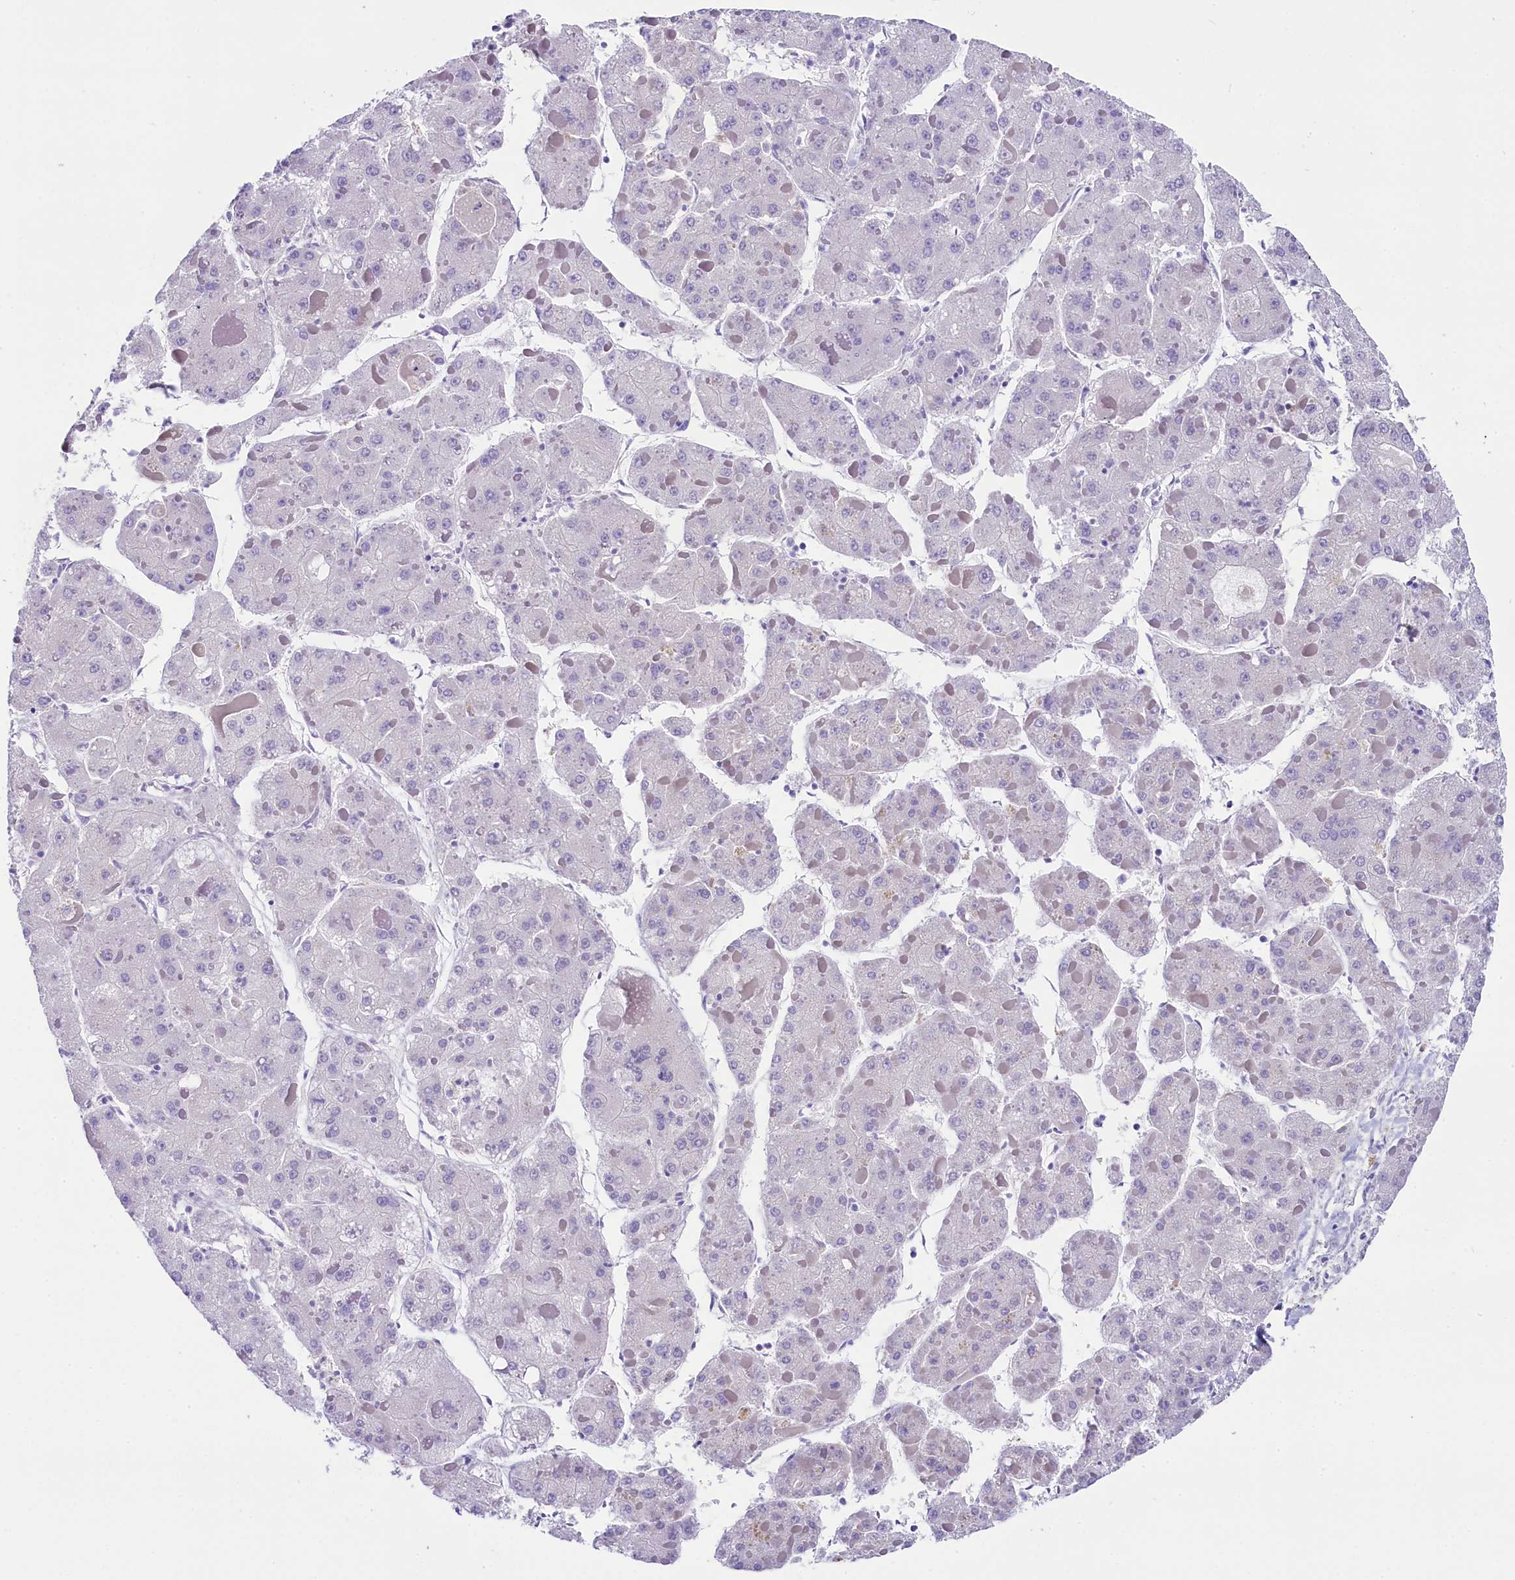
{"staining": {"intensity": "negative", "quantity": "none", "location": "none"}, "tissue": "liver cancer", "cell_type": "Tumor cells", "image_type": "cancer", "snomed": [{"axis": "morphology", "description": "Carcinoma, Hepatocellular, NOS"}, {"axis": "topography", "description": "Liver"}], "caption": "Liver hepatocellular carcinoma stained for a protein using immunohistochemistry (IHC) shows no staining tumor cells.", "gene": "SKIDA1", "patient": {"sex": "female", "age": 73}}